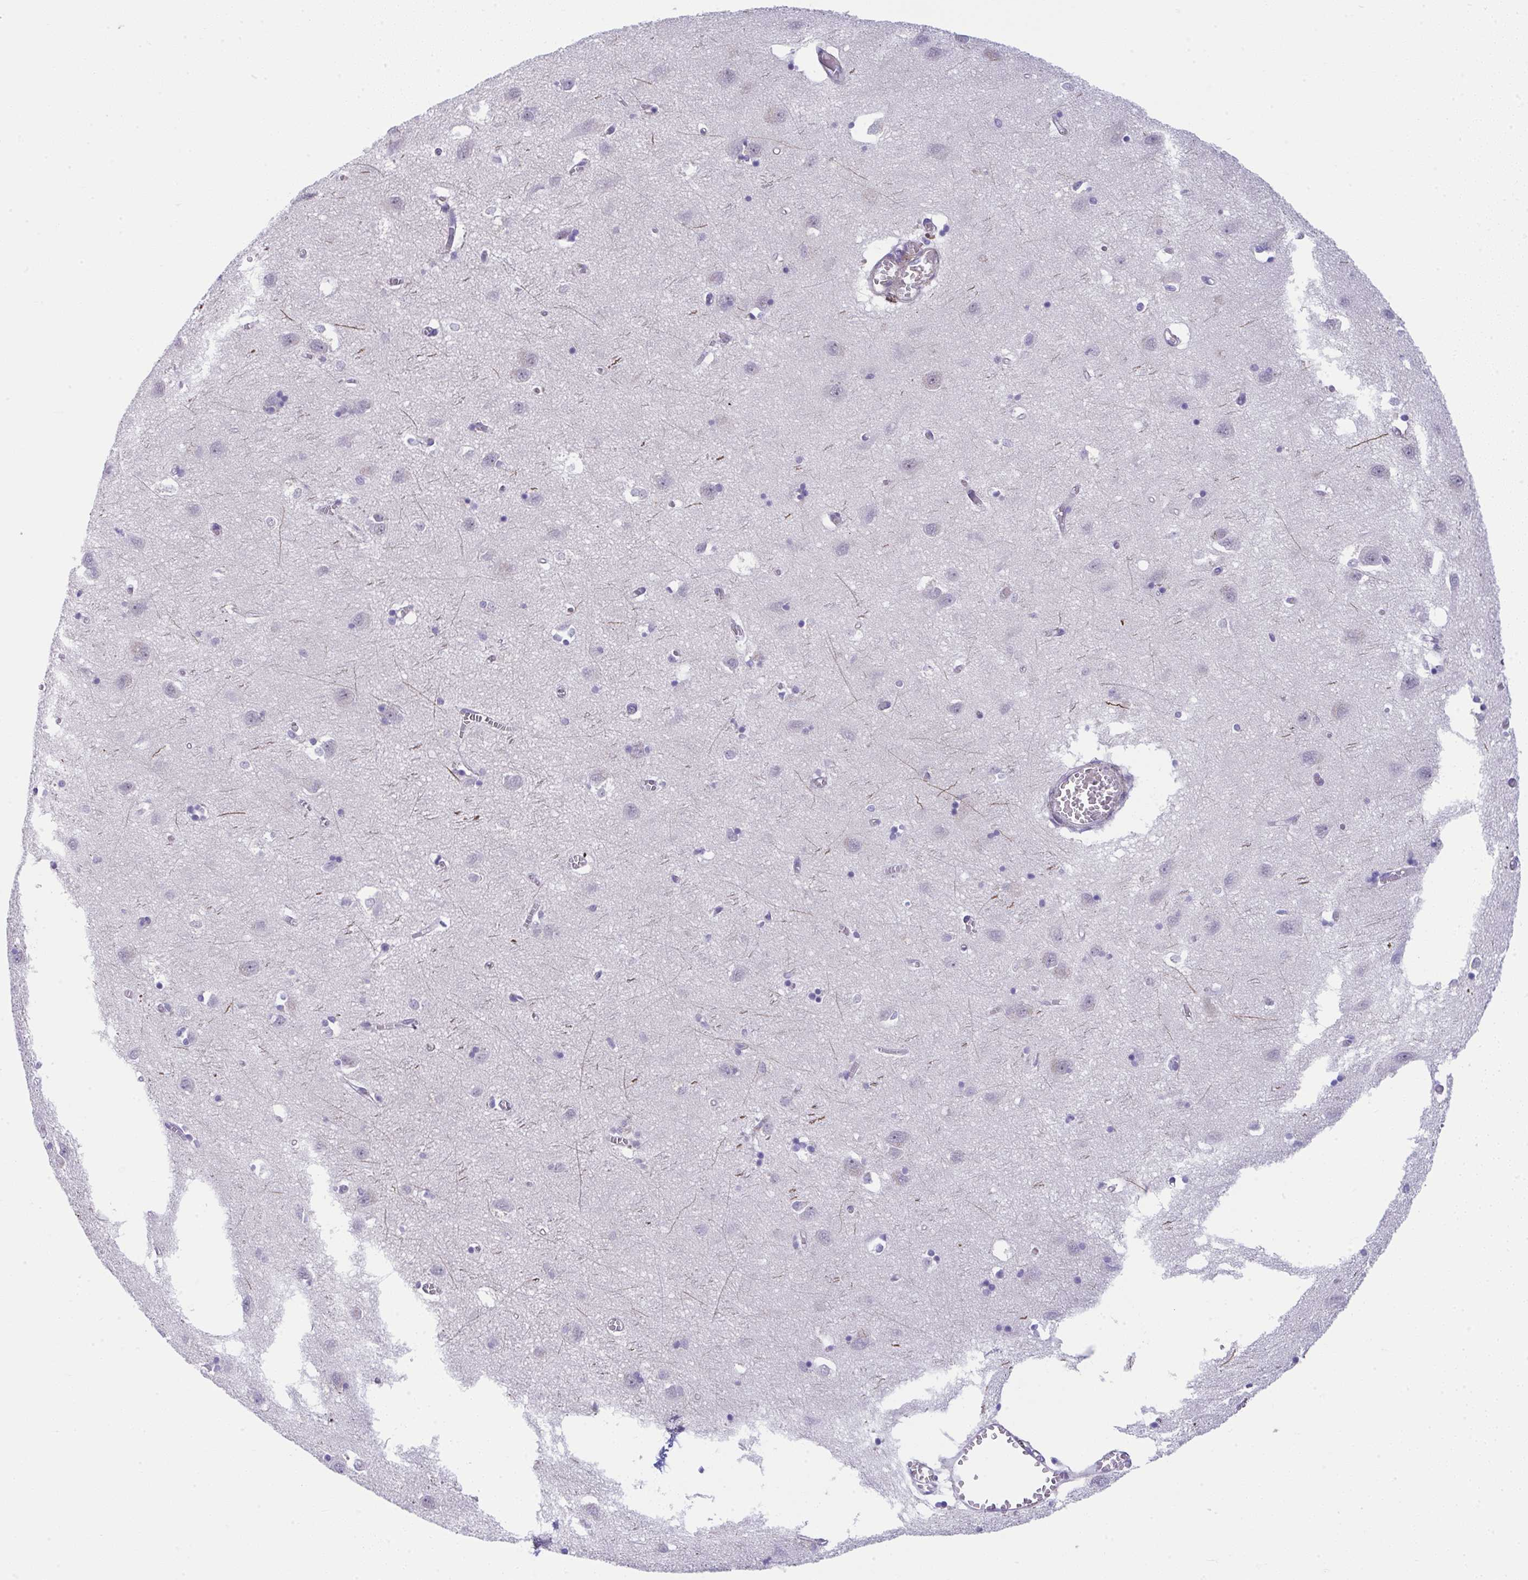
{"staining": {"intensity": "weak", "quantity": "<25%", "location": "cytoplasmic/membranous"}, "tissue": "cerebral cortex", "cell_type": "Endothelial cells", "image_type": "normal", "snomed": [{"axis": "morphology", "description": "Normal tissue, NOS"}, {"axis": "topography", "description": "Cerebral cortex"}], "caption": "IHC of benign cerebral cortex displays no staining in endothelial cells.", "gene": "MYL12A", "patient": {"sex": "male", "age": 70}}